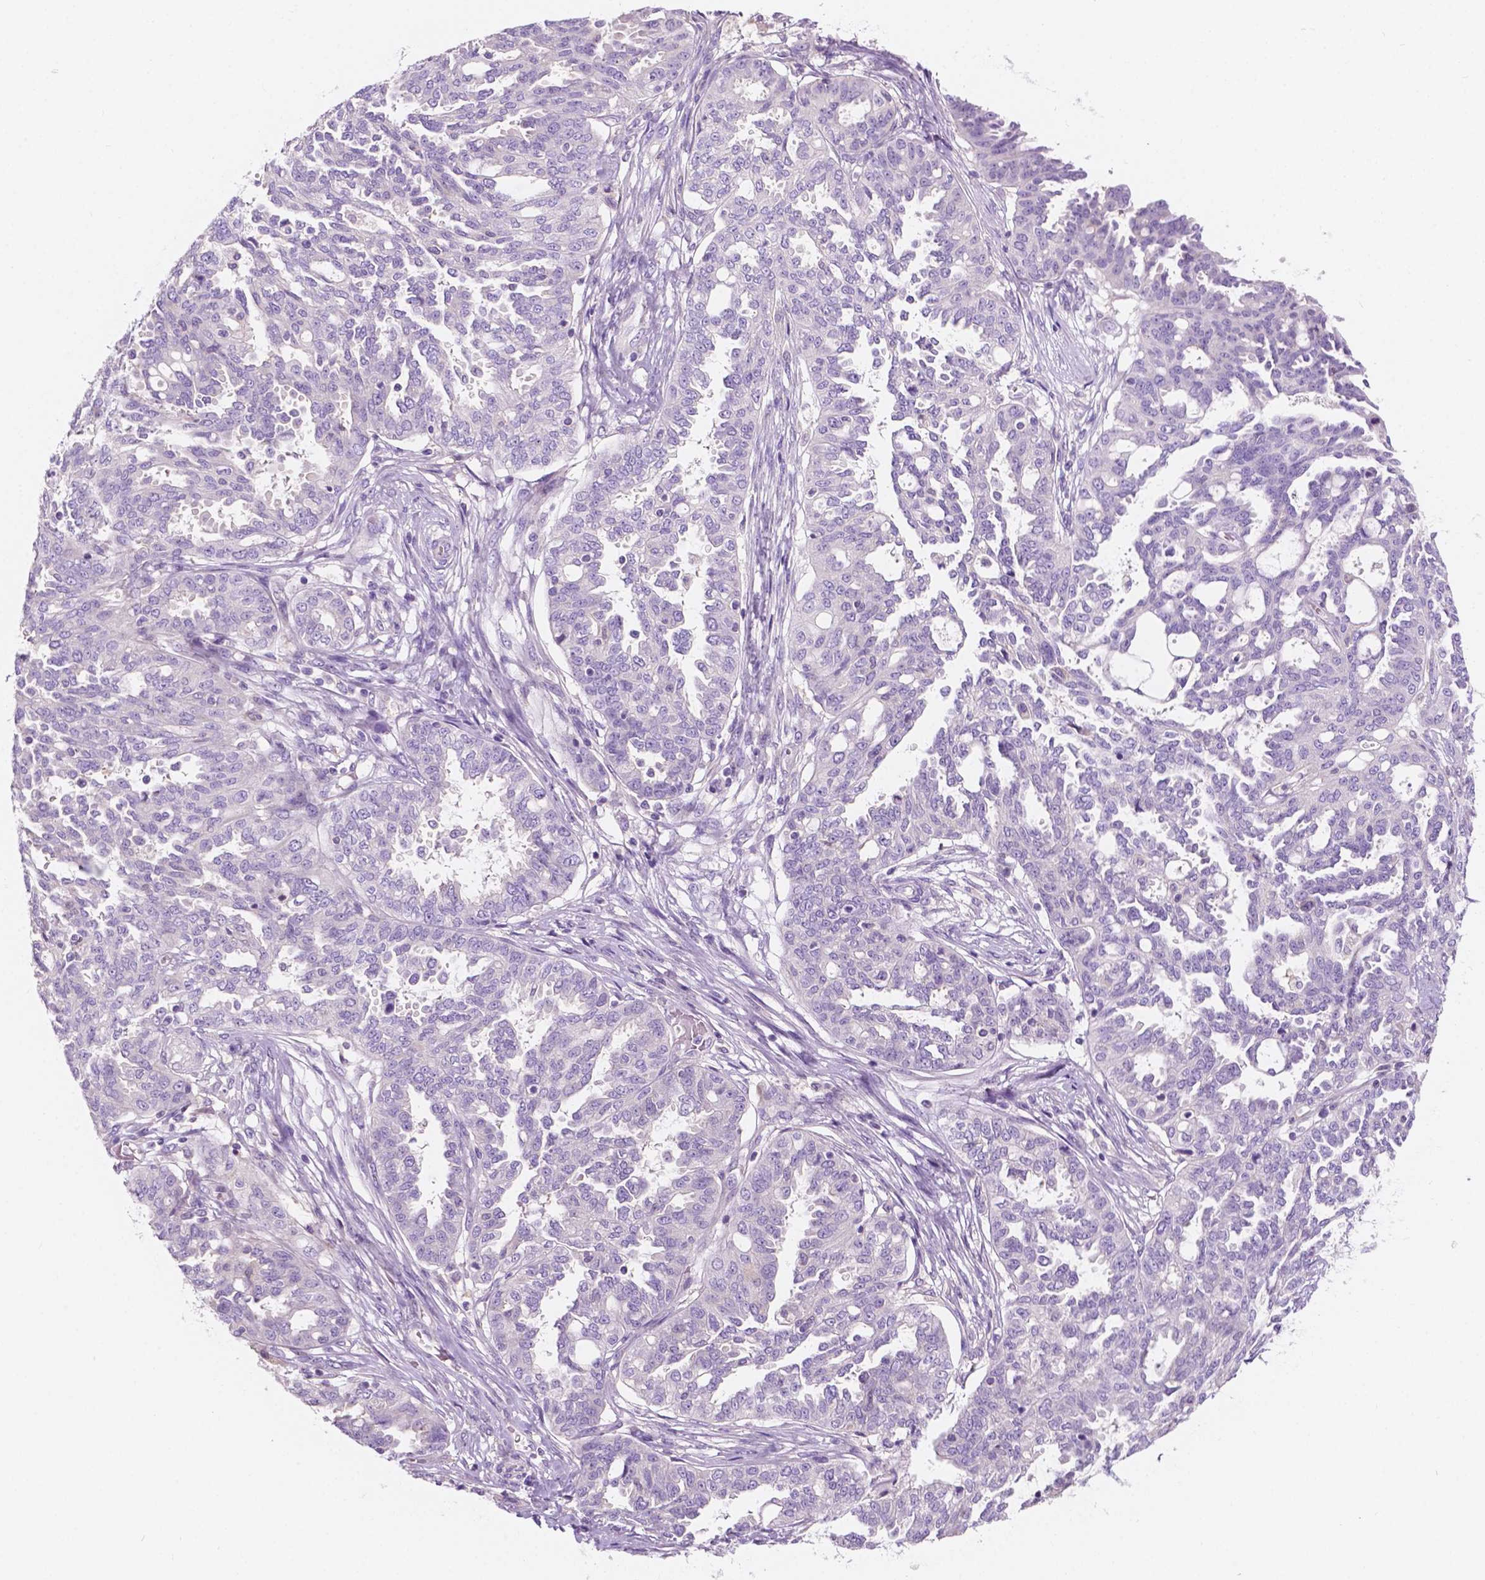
{"staining": {"intensity": "negative", "quantity": "none", "location": "none"}, "tissue": "ovarian cancer", "cell_type": "Tumor cells", "image_type": "cancer", "snomed": [{"axis": "morphology", "description": "Cystadenocarcinoma, serous, NOS"}, {"axis": "topography", "description": "Ovary"}], "caption": "Human ovarian cancer (serous cystadenocarcinoma) stained for a protein using immunohistochemistry (IHC) demonstrates no positivity in tumor cells.", "gene": "SIRT2", "patient": {"sex": "female", "age": 67}}